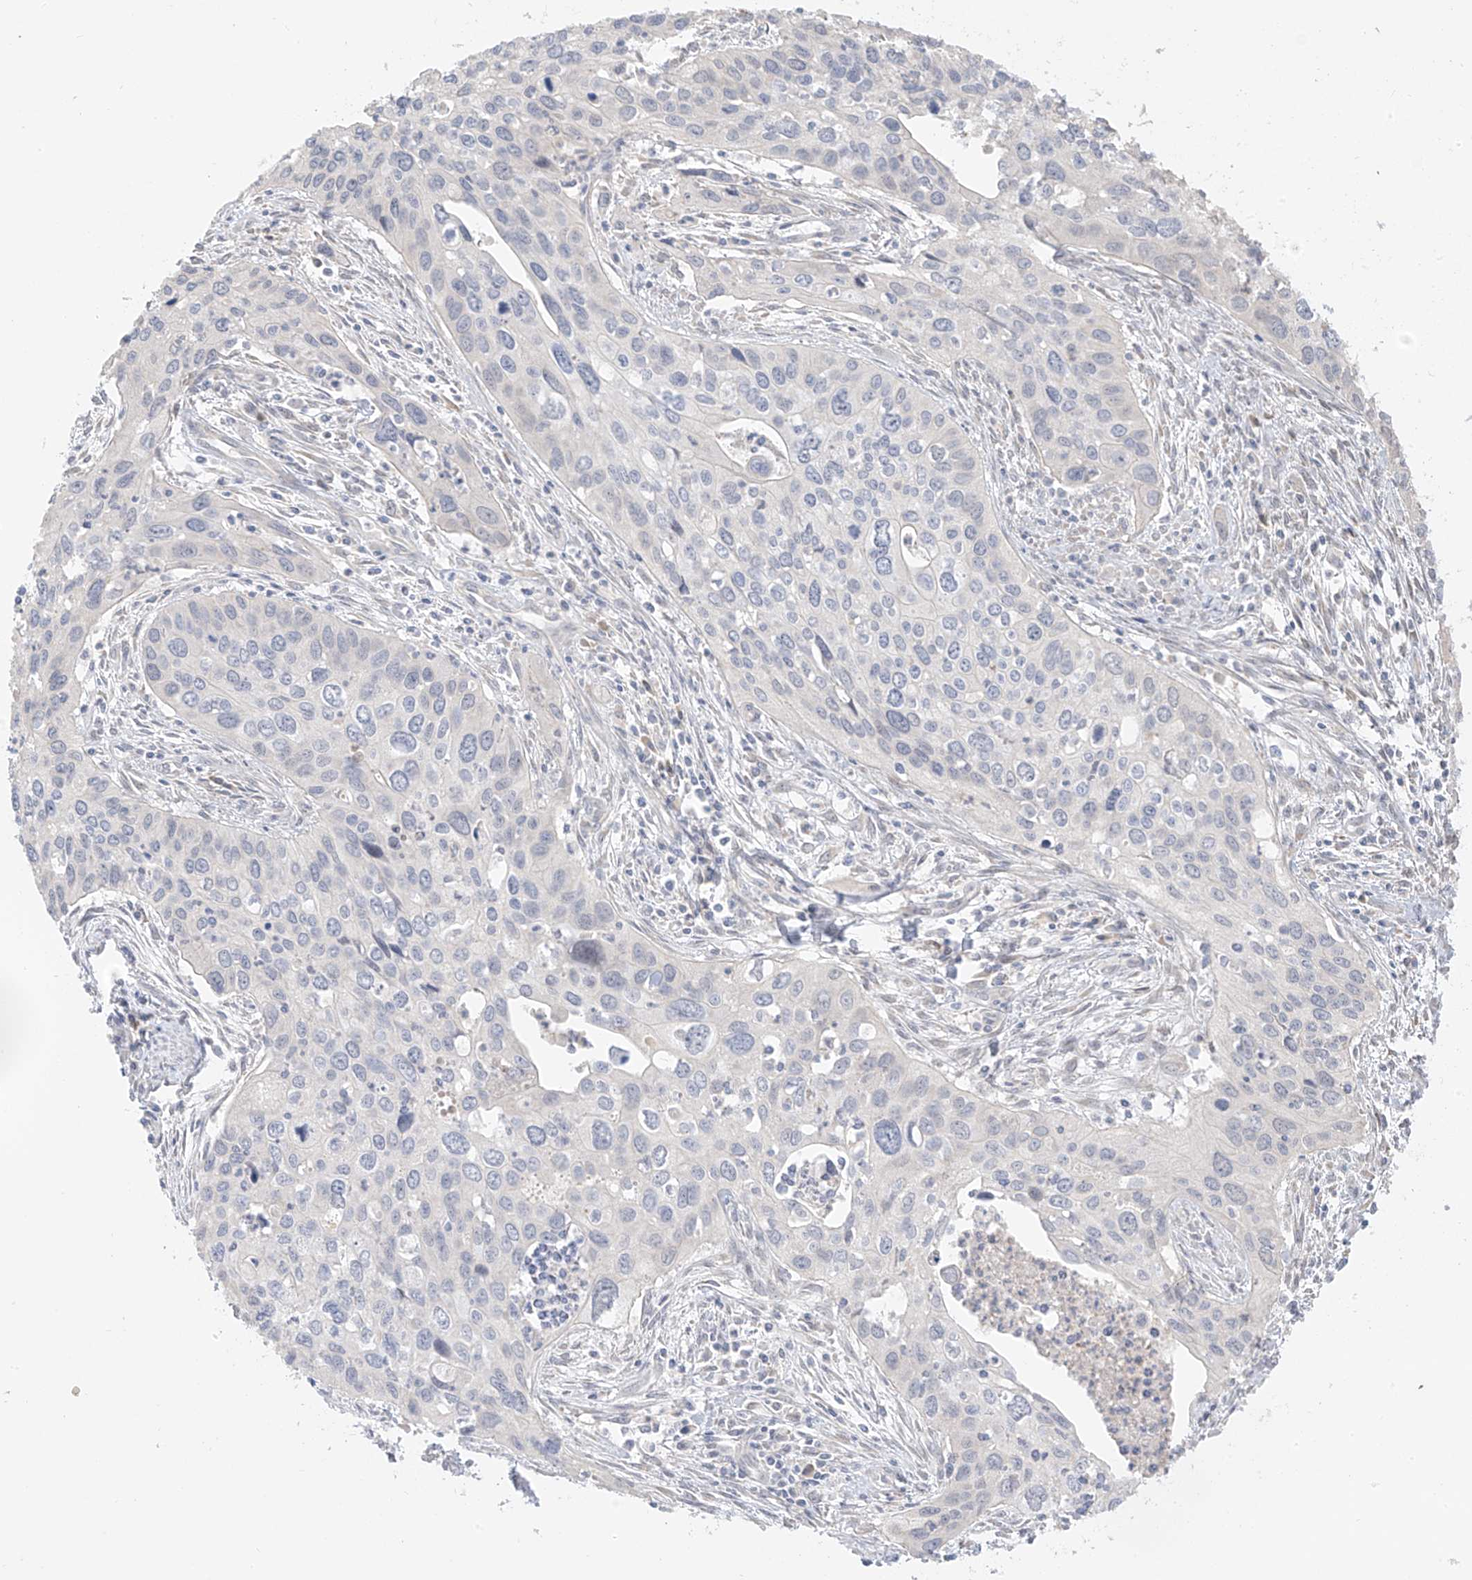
{"staining": {"intensity": "negative", "quantity": "none", "location": "none"}, "tissue": "cervical cancer", "cell_type": "Tumor cells", "image_type": "cancer", "snomed": [{"axis": "morphology", "description": "Squamous cell carcinoma, NOS"}, {"axis": "topography", "description": "Cervix"}], "caption": "DAB immunohistochemical staining of human cervical cancer demonstrates no significant positivity in tumor cells.", "gene": "DCDC2", "patient": {"sex": "female", "age": 55}}